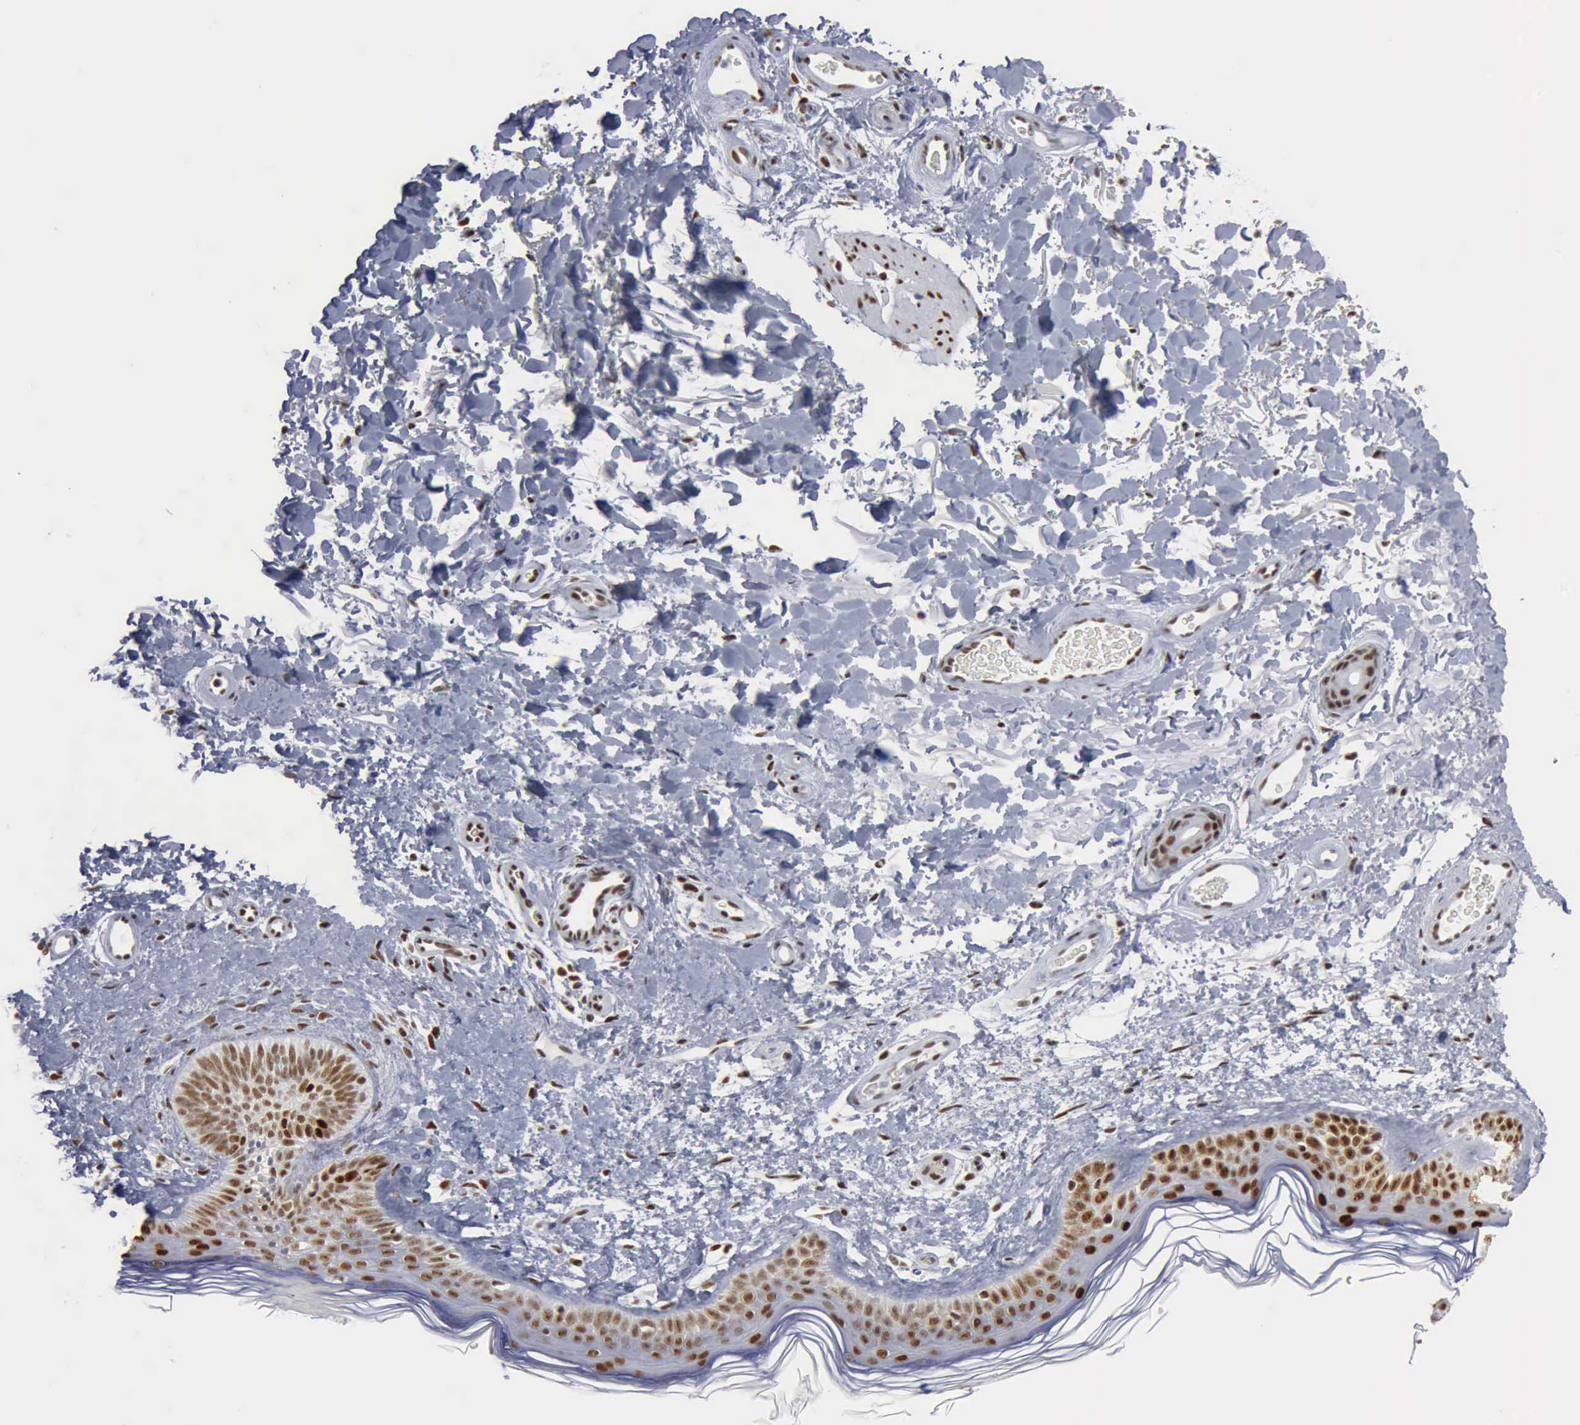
{"staining": {"intensity": "moderate", "quantity": ">75%", "location": "nuclear"}, "tissue": "skin", "cell_type": "Fibroblasts", "image_type": "normal", "snomed": [{"axis": "morphology", "description": "Normal tissue, NOS"}, {"axis": "topography", "description": "Skin"}], "caption": "Fibroblasts demonstrate medium levels of moderate nuclear staining in about >75% of cells in benign human skin.", "gene": "XPA", "patient": {"sex": "male", "age": 63}}